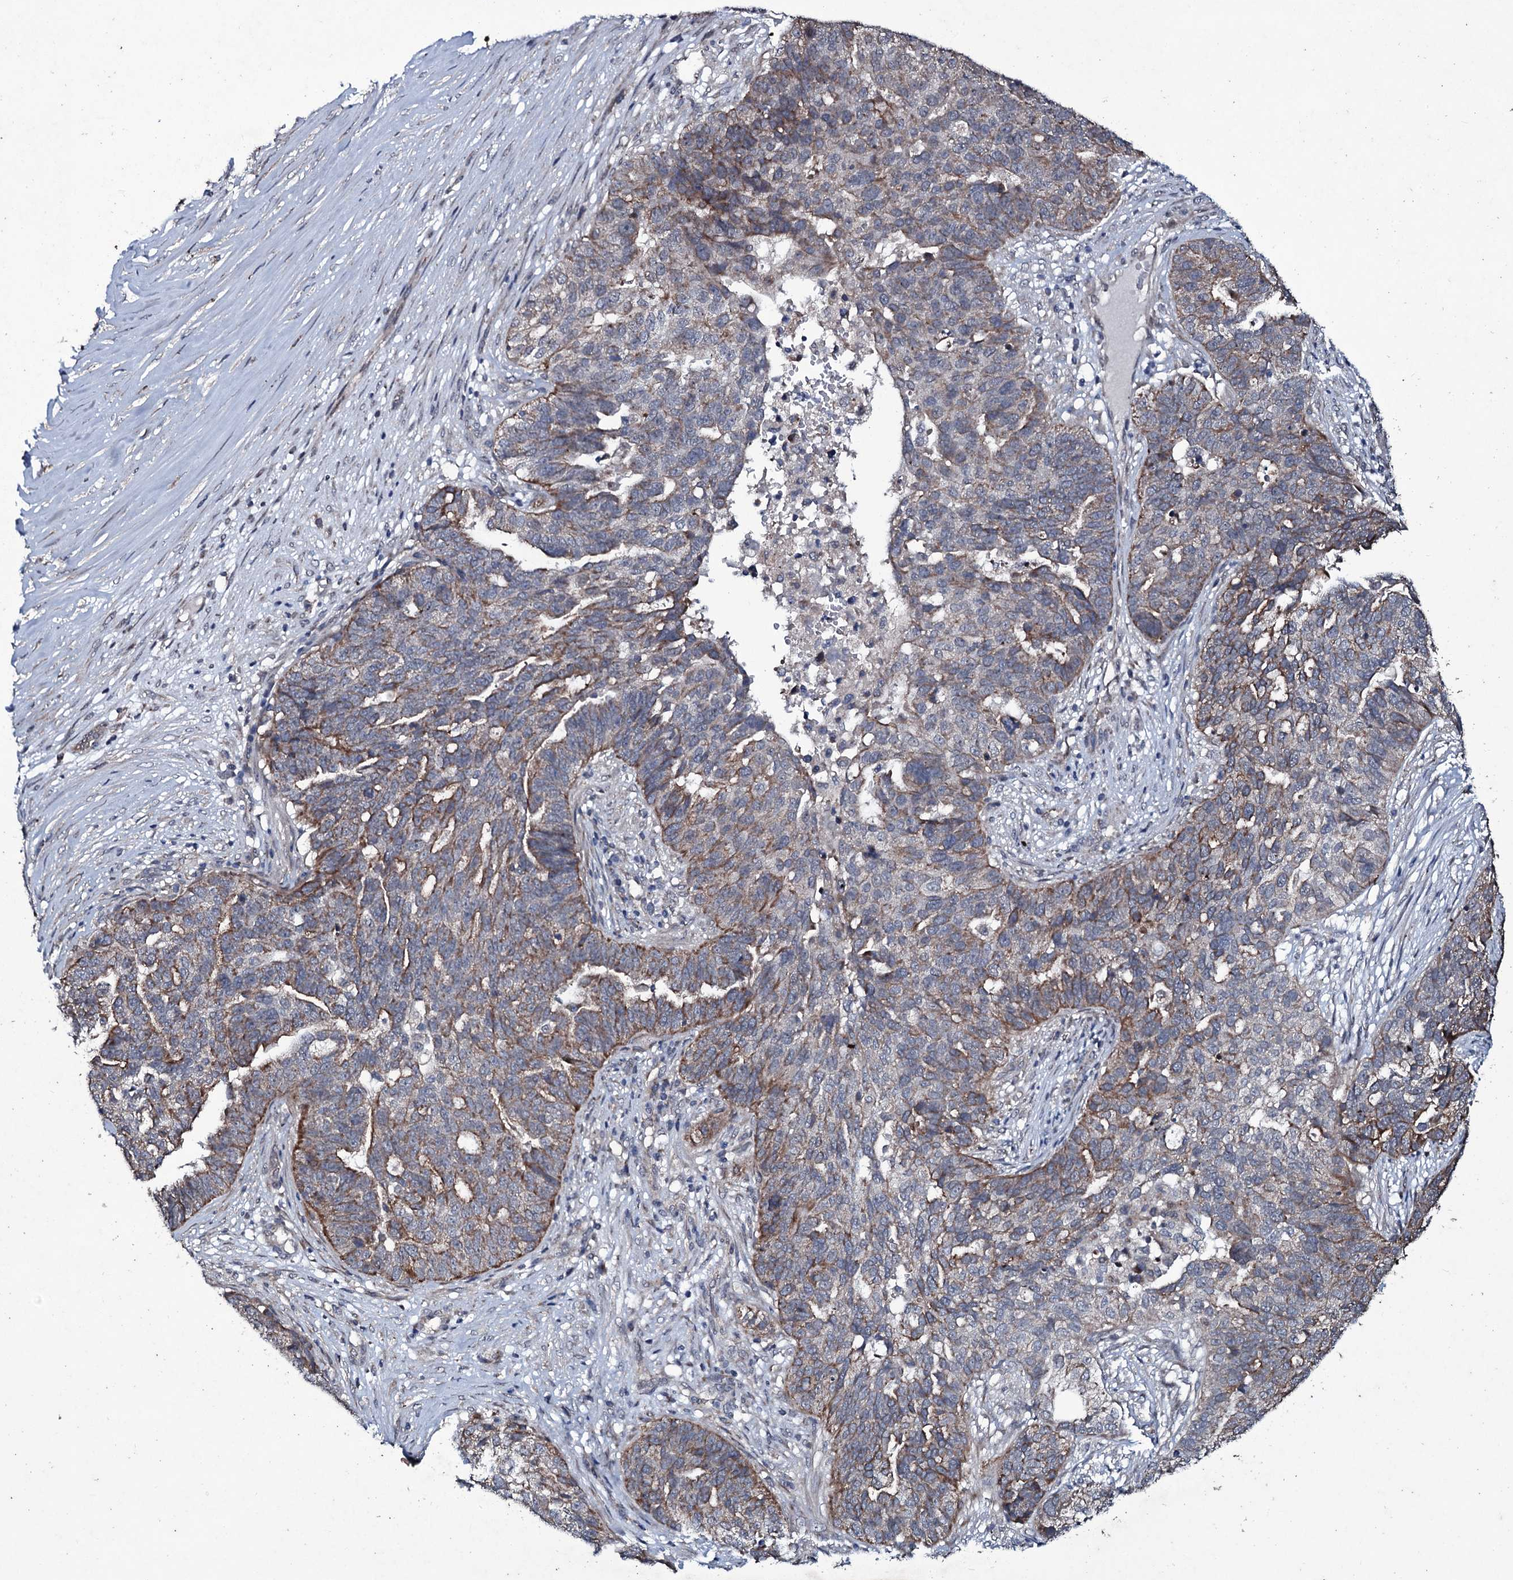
{"staining": {"intensity": "moderate", "quantity": "<25%", "location": "cytoplasmic/membranous"}, "tissue": "ovarian cancer", "cell_type": "Tumor cells", "image_type": "cancer", "snomed": [{"axis": "morphology", "description": "Cystadenocarcinoma, serous, NOS"}, {"axis": "topography", "description": "Ovary"}], "caption": "There is low levels of moderate cytoplasmic/membranous staining in tumor cells of serous cystadenocarcinoma (ovarian), as demonstrated by immunohistochemical staining (brown color).", "gene": "MRPS31", "patient": {"sex": "female", "age": 59}}